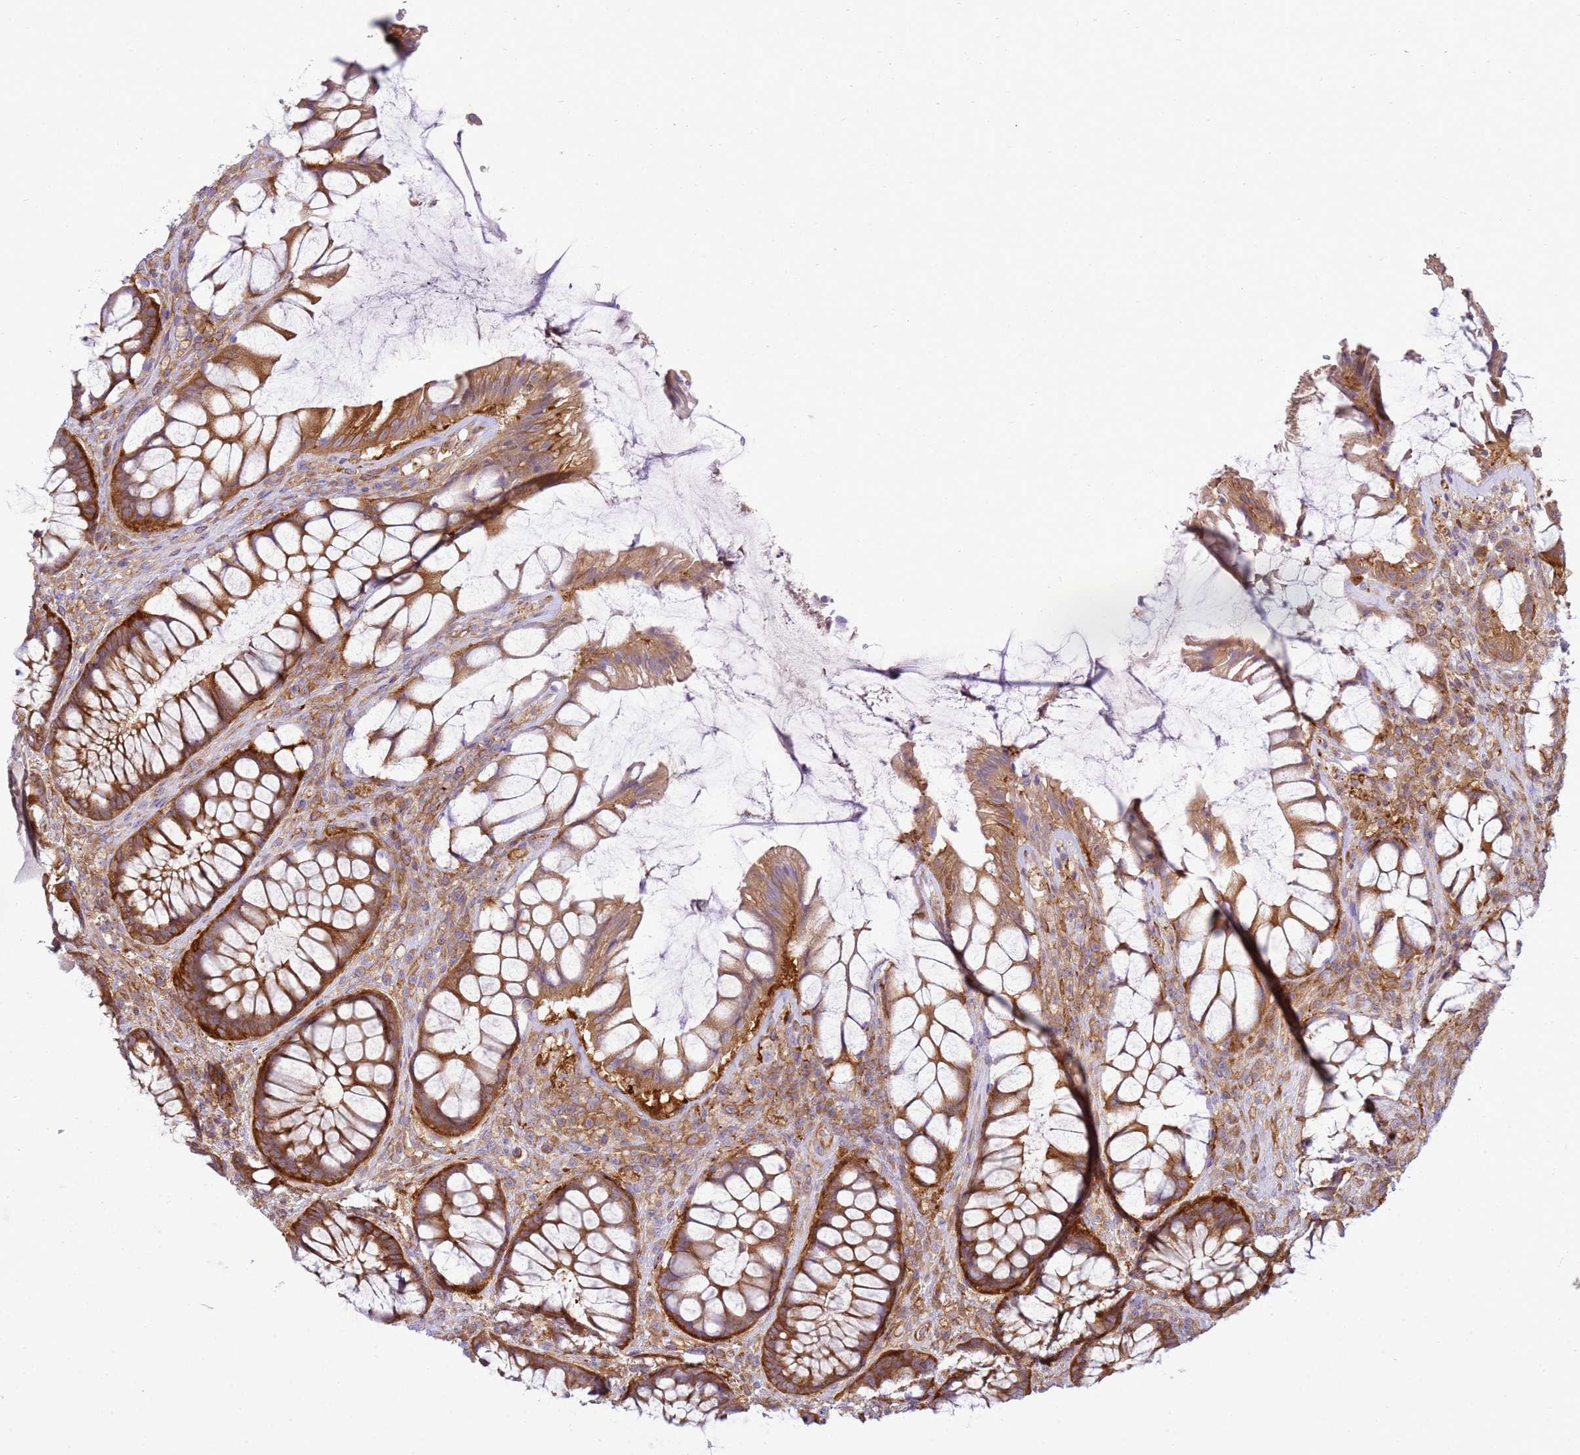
{"staining": {"intensity": "strong", "quantity": ">75%", "location": "cytoplasmic/membranous"}, "tissue": "rectum", "cell_type": "Glandular cells", "image_type": "normal", "snomed": [{"axis": "morphology", "description": "Normal tissue, NOS"}, {"axis": "topography", "description": "Rectum"}], "caption": "Rectum stained with immunohistochemistry (IHC) exhibits strong cytoplasmic/membranous positivity in about >75% of glandular cells. Using DAB (3,3'-diaminobenzidine) (brown) and hematoxylin (blue) stains, captured at high magnification using brightfield microscopy.", "gene": "SNX21", "patient": {"sex": "female", "age": 58}}